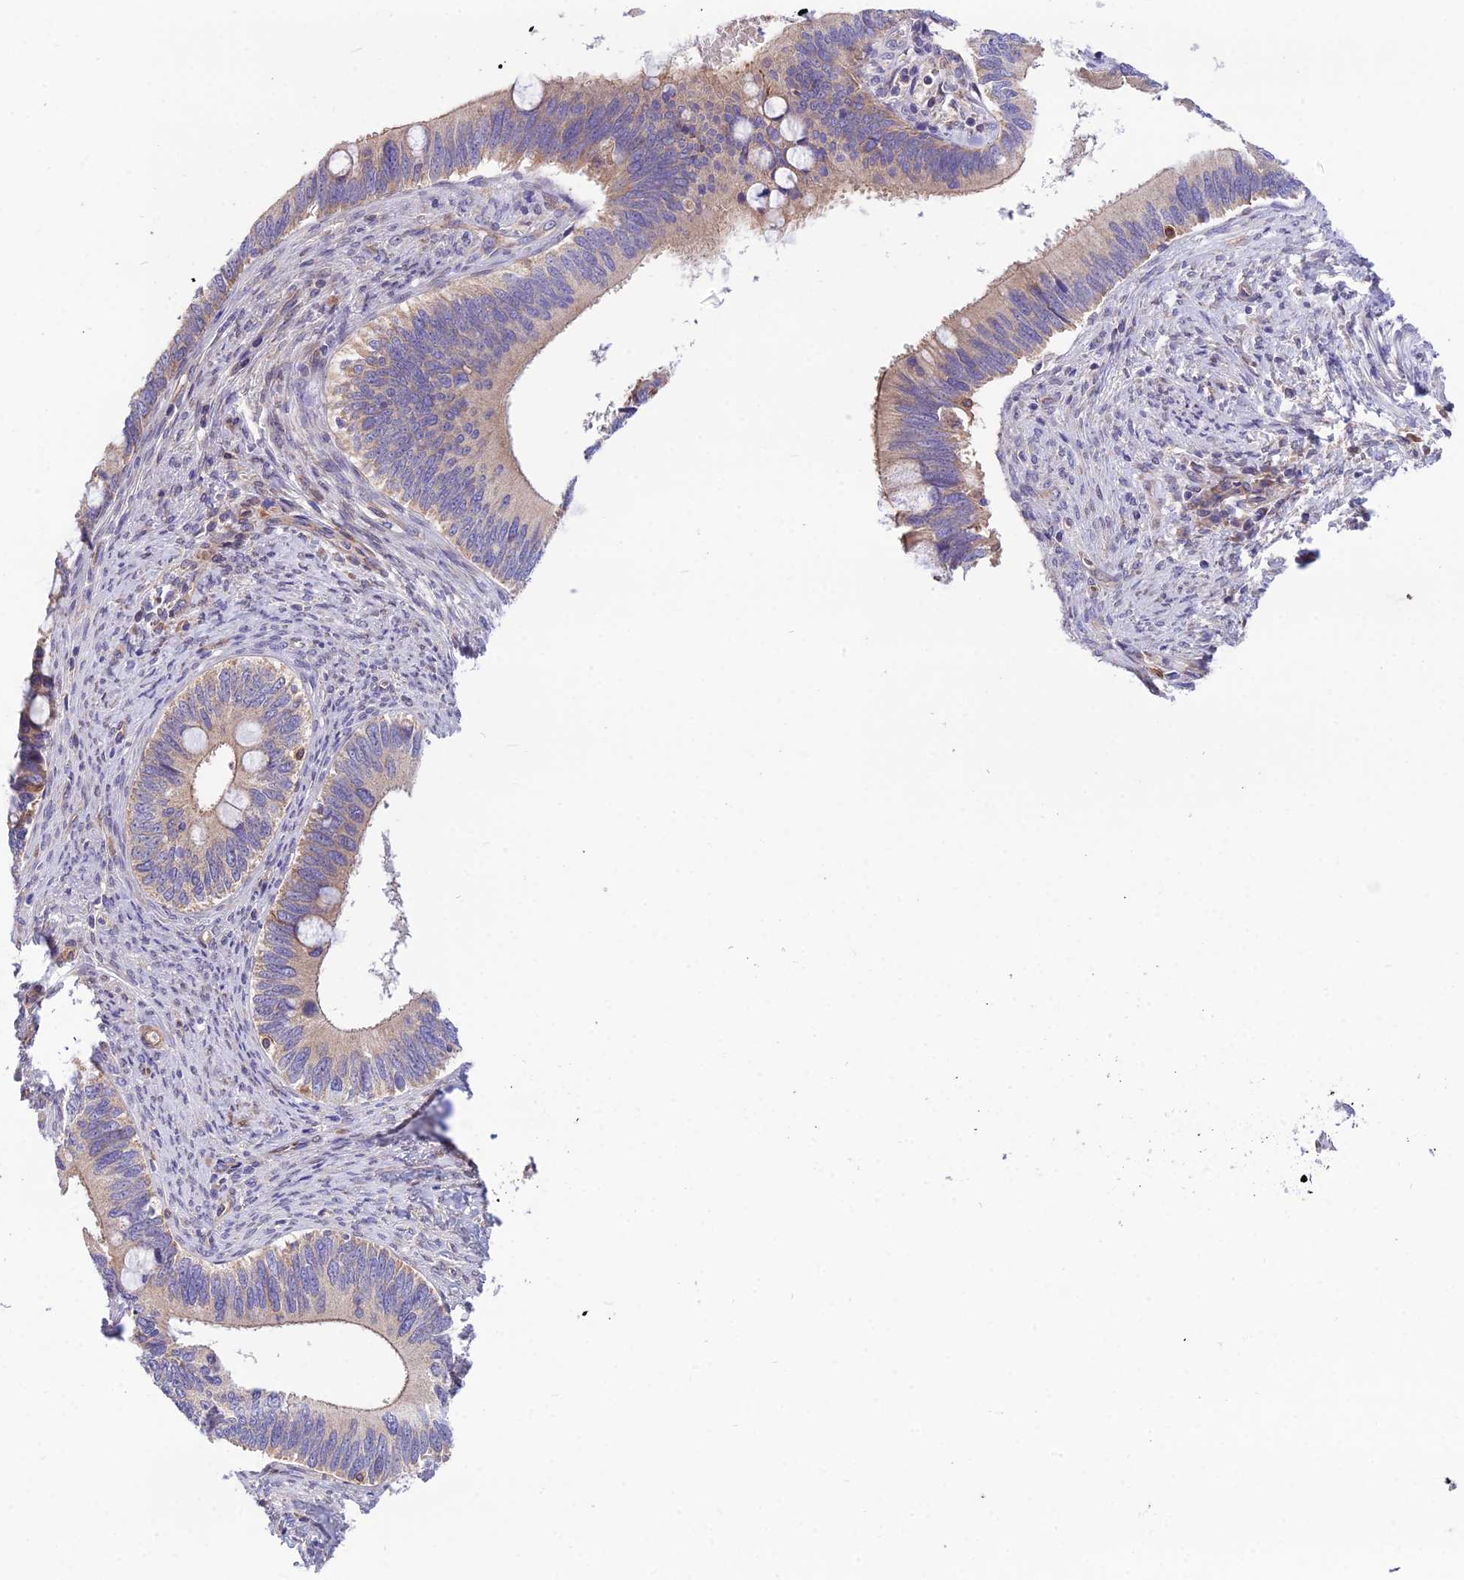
{"staining": {"intensity": "weak", "quantity": "25%-75%", "location": "cytoplasmic/membranous"}, "tissue": "cervical cancer", "cell_type": "Tumor cells", "image_type": "cancer", "snomed": [{"axis": "morphology", "description": "Adenocarcinoma, NOS"}, {"axis": "topography", "description": "Cervix"}], "caption": "Cervical cancer stained with a protein marker displays weak staining in tumor cells.", "gene": "TRIM43B", "patient": {"sex": "female", "age": 42}}